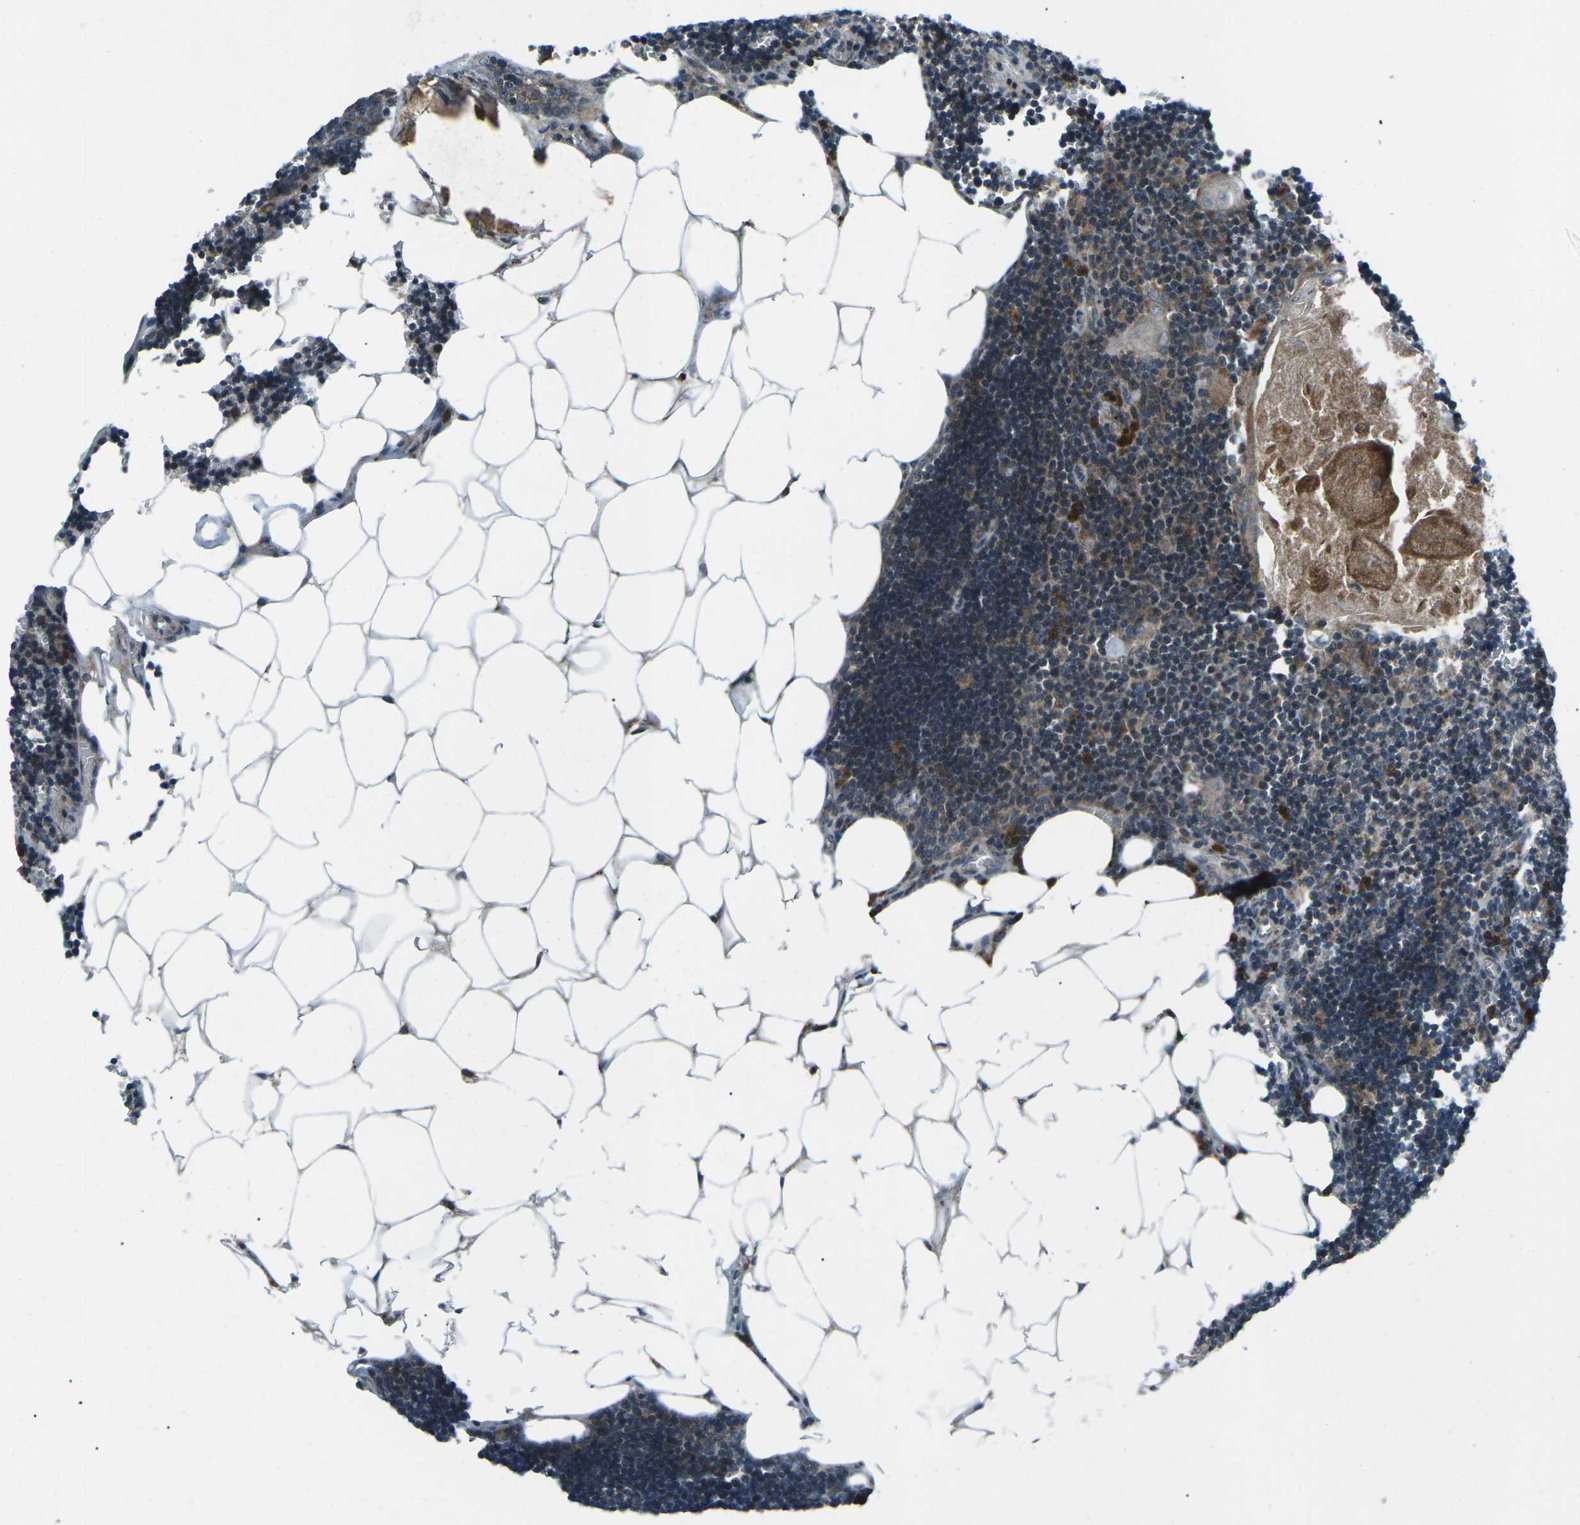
{"staining": {"intensity": "weak", "quantity": "25%-75%", "location": "cytoplasmic/membranous"}, "tissue": "lymph node", "cell_type": "Germinal center cells", "image_type": "normal", "snomed": [{"axis": "morphology", "description": "Normal tissue, NOS"}, {"axis": "topography", "description": "Lymph node"}], "caption": "Immunohistochemistry (IHC) histopathology image of normal human lymph node stained for a protein (brown), which demonstrates low levels of weak cytoplasmic/membranous expression in about 25%-75% of germinal center cells.", "gene": "CDK16", "patient": {"sex": "male", "age": 33}}